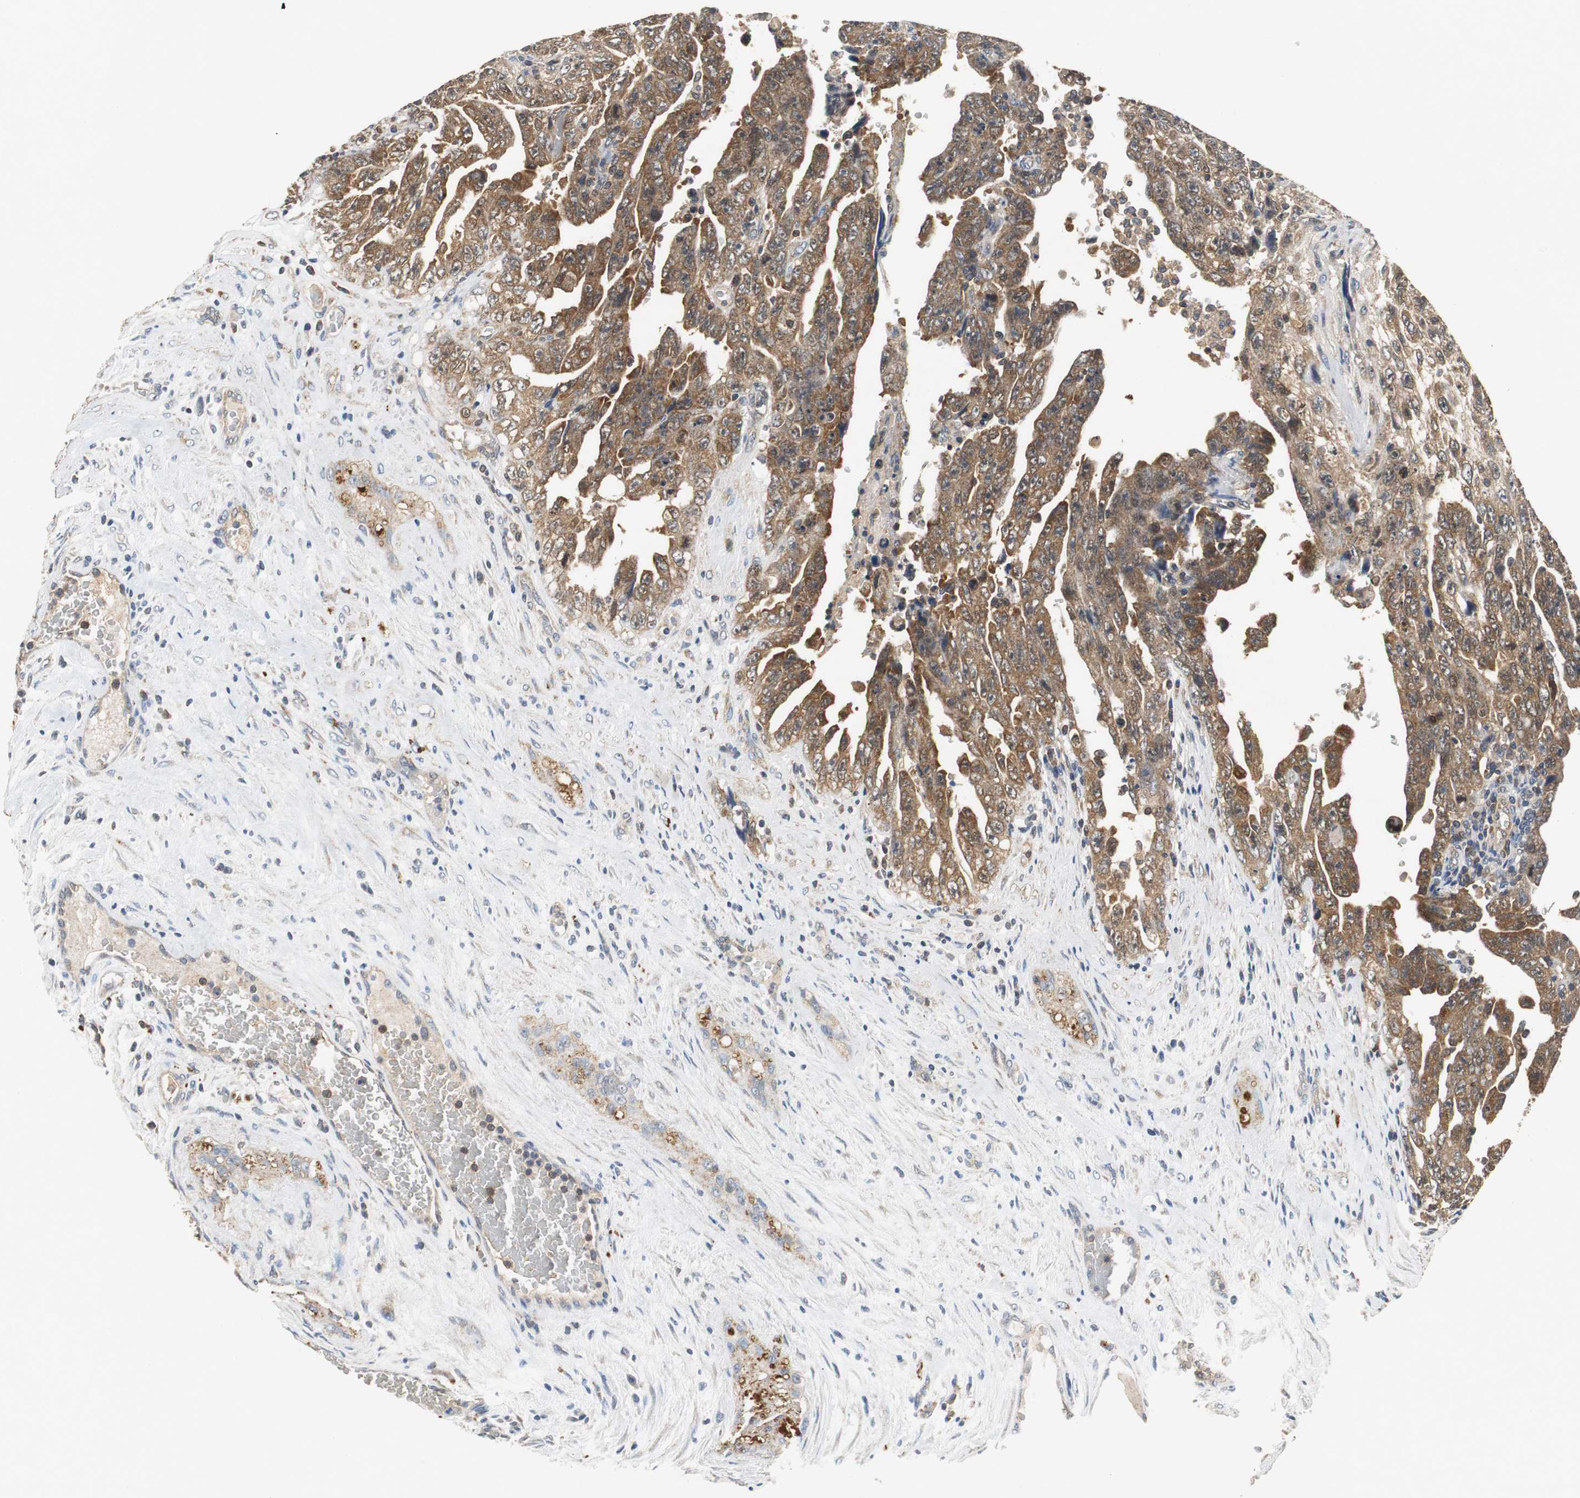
{"staining": {"intensity": "moderate", "quantity": ">75%", "location": "cytoplasmic/membranous"}, "tissue": "testis cancer", "cell_type": "Tumor cells", "image_type": "cancer", "snomed": [{"axis": "morphology", "description": "Carcinoma, Embryonal, NOS"}, {"axis": "topography", "description": "Testis"}], "caption": "Brown immunohistochemical staining in testis cancer reveals moderate cytoplasmic/membranous staining in approximately >75% of tumor cells. (DAB (3,3'-diaminobenzidine) IHC, brown staining for protein, blue staining for nuclei).", "gene": "VBP1", "patient": {"sex": "male", "age": 28}}